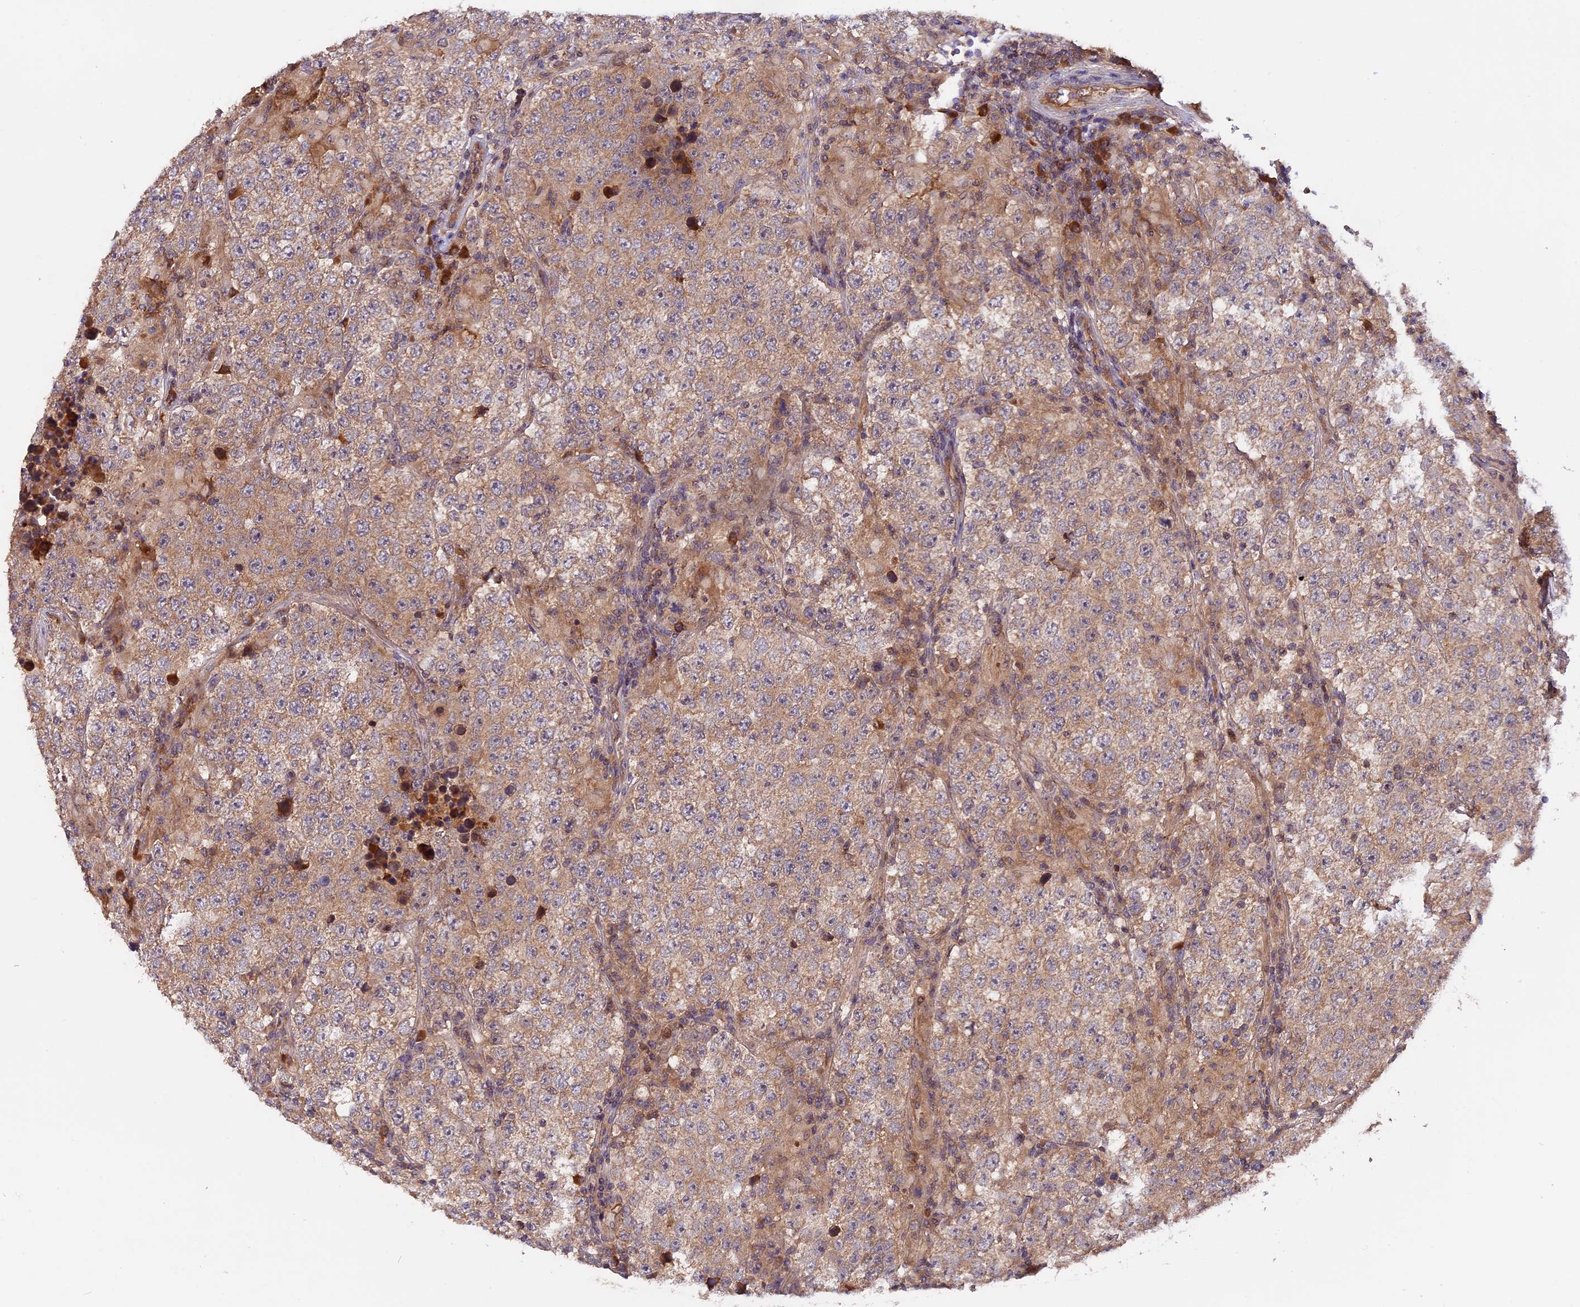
{"staining": {"intensity": "weak", "quantity": ">75%", "location": "cytoplasmic/membranous"}, "tissue": "testis cancer", "cell_type": "Tumor cells", "image_type": "cancer", "snomed": [{"axis": "morphology", "description": "Normal tissue, NOS"}, {"axis": "morphology", "description": "Urothelial carcinoma, High grade"}, {"axis": "morphology", "description": "Seminoma, NOS"}, {"axis": "morphology", "description": "Carcinoma, Embryonal, NOS"}, {"axis": "topography", "description": "Urinary bladder"}, {"axis": "topography", "description": "Testis"}], "caption": "DAB (3,3'-diaminobenzidine) immunohistochemical staining of testis cancer displays weak cytoplasmic/membranous protein positivity in approximately >75% of tumor cells.", "gene": "MARK4", "patient": {"sex": "male", "age": 41}}